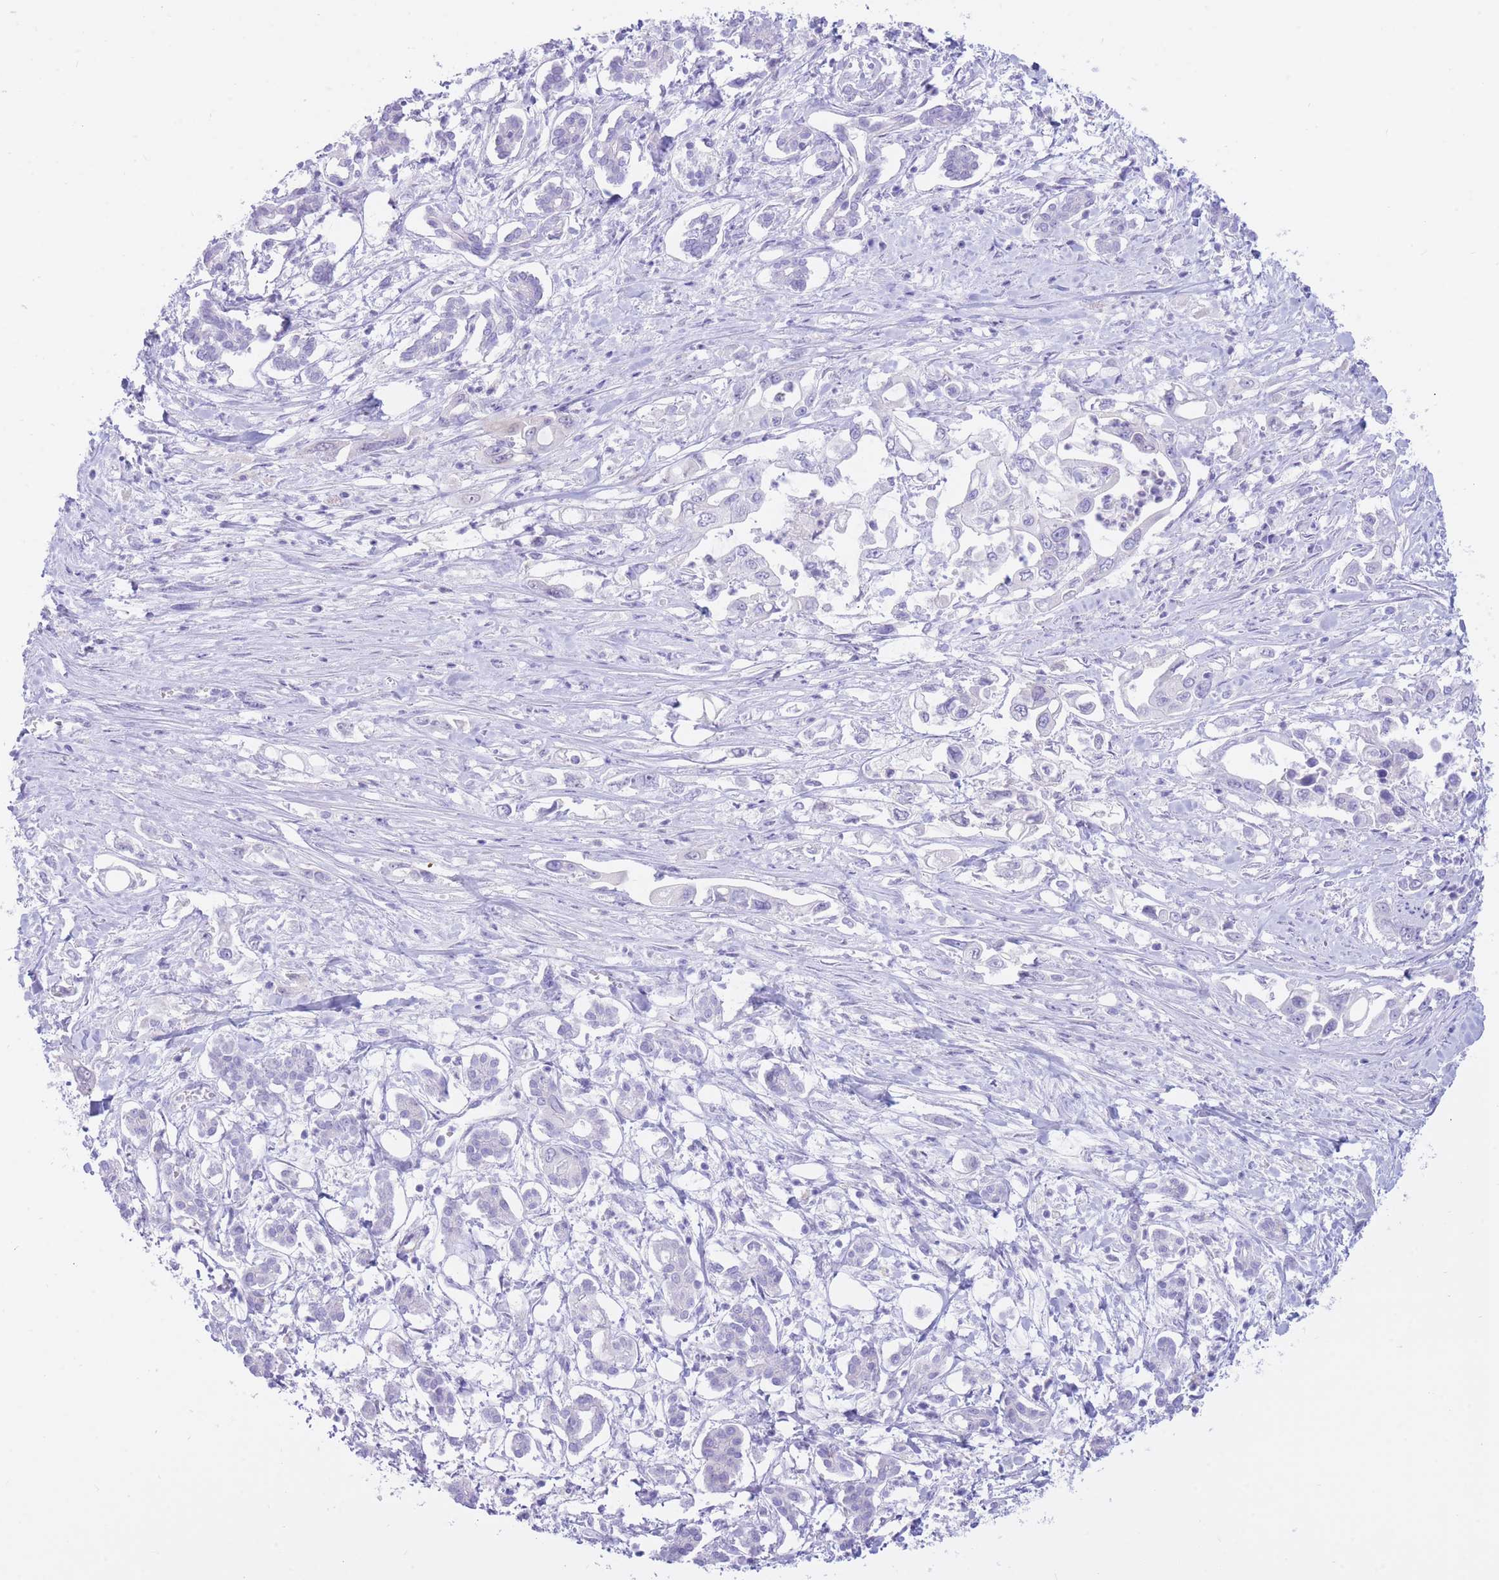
{"staining": {"intensity": "negative", "quantity": "none", "location": "none"}, "tissue": "pancreatic cancer", "cell_type": "Tumor cells", "image_type": "cancer", "snomed": [{"axis": "morphology", "description": "Adenocarcinoma, NOS"}, {"axis": "topography", "description": "Pancreas"}], "caption": "This histopathology image is of pancreatic cancer (adenocarcinoma) stained with immunohistochemistry to label a protein in brown with the nuclei are counter-stained blue. There is no staining in tumor cells. (DAB (3,3'-diaminobenzidine) immunohistochemistry, high magnification).", "gene": "SULT1A1", "patient": {"sex": "male", "age": 61}}